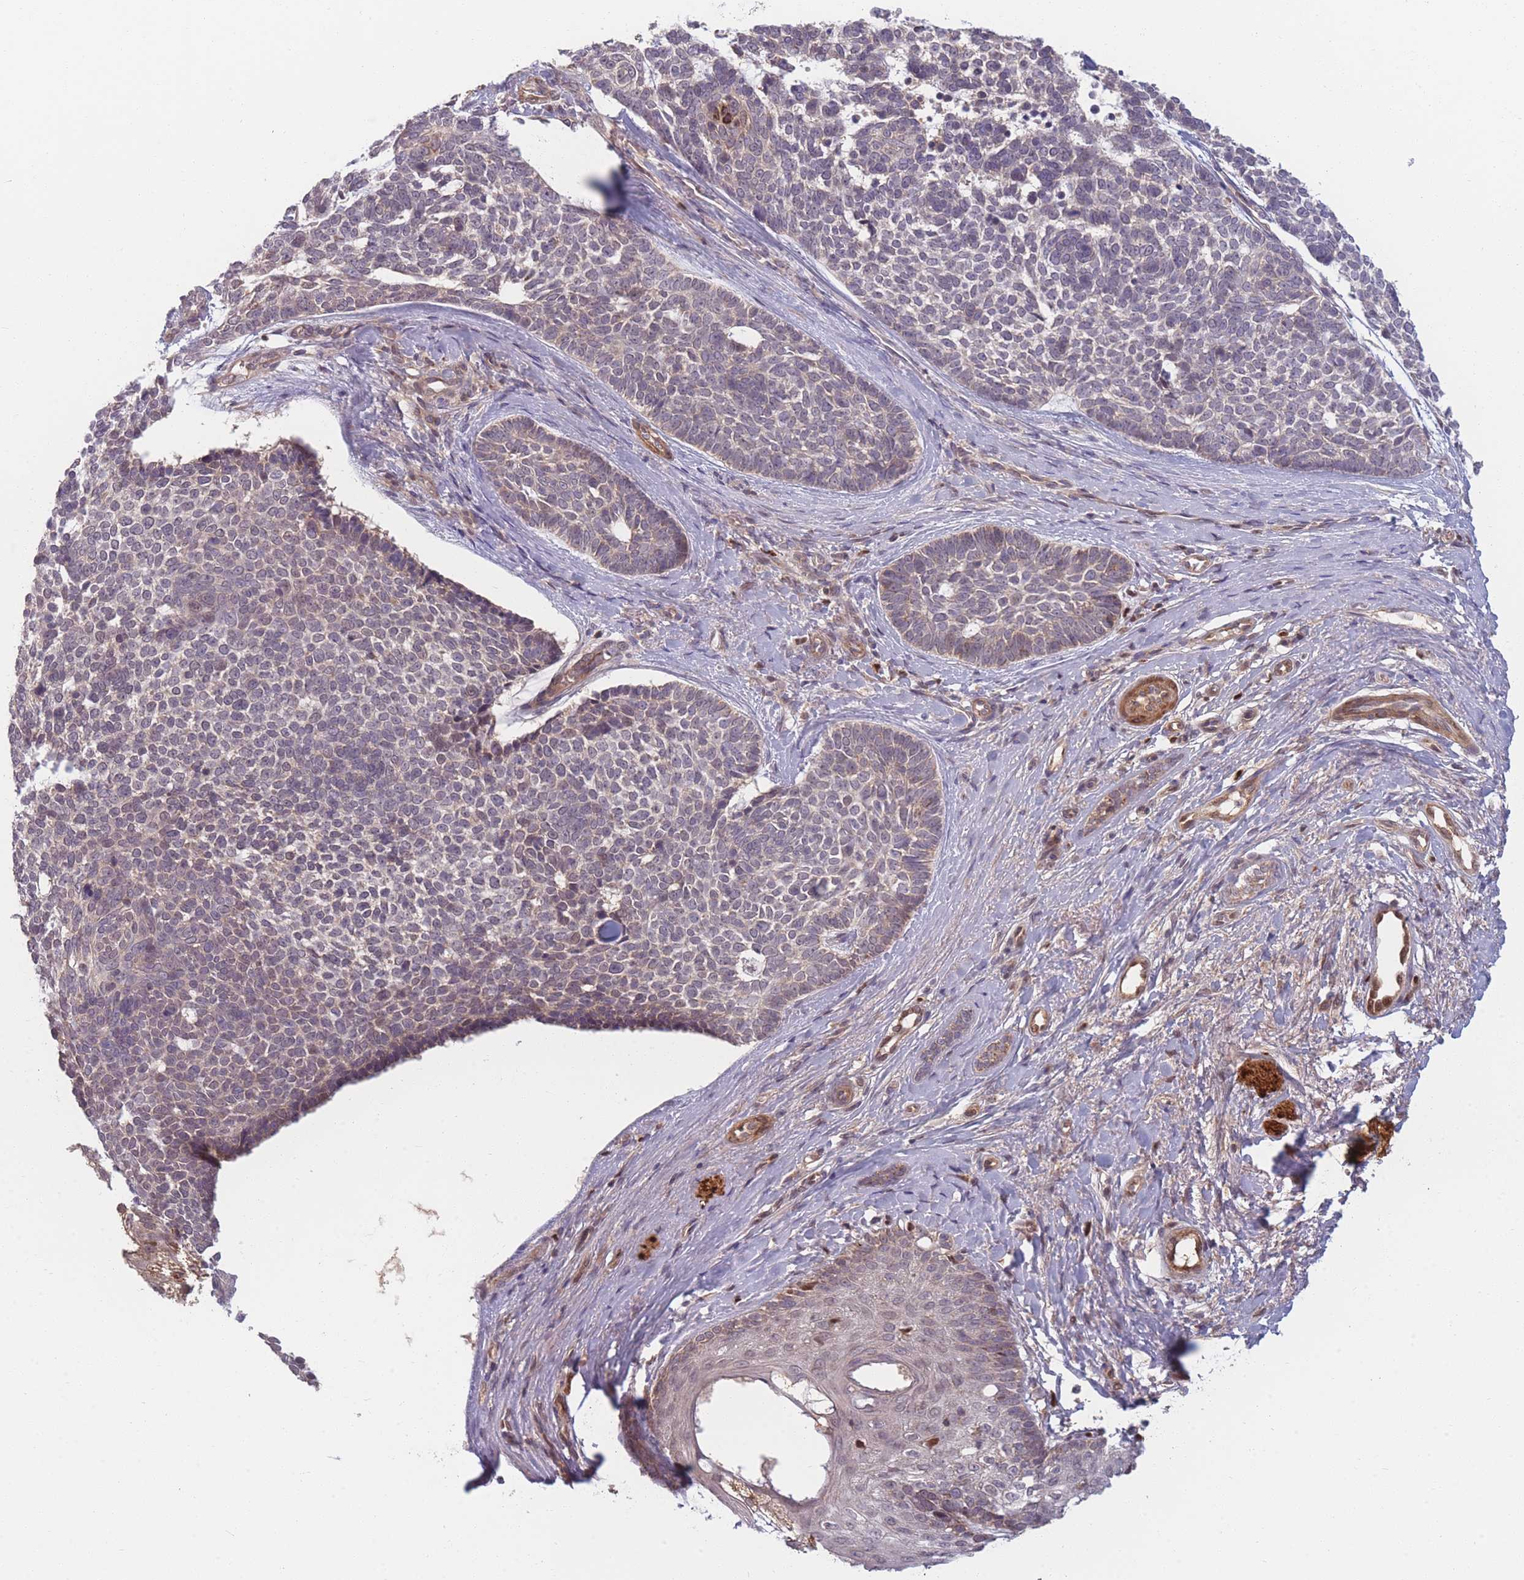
{"staining": {"intensity": "weak", "quantity": "25%-75%", "location": "cytoplasmic/membranous"}, "tissue": "skin cancer", "cell_type": "Tumor cells", "image_type": "cancer", "snomed": [{"axis": "morphology", "description": "Basal cell carcinoma"}, {"axis": "topography", "description": "Skin"}], "caption": "Weak cytoplasmic/membranous positivity is appreciated in approximately 25%-75% of tumor cells in skin basal cell carcinoma.", "gene": "FAM153A", "patient": {"sex": "female", "age": 81}}